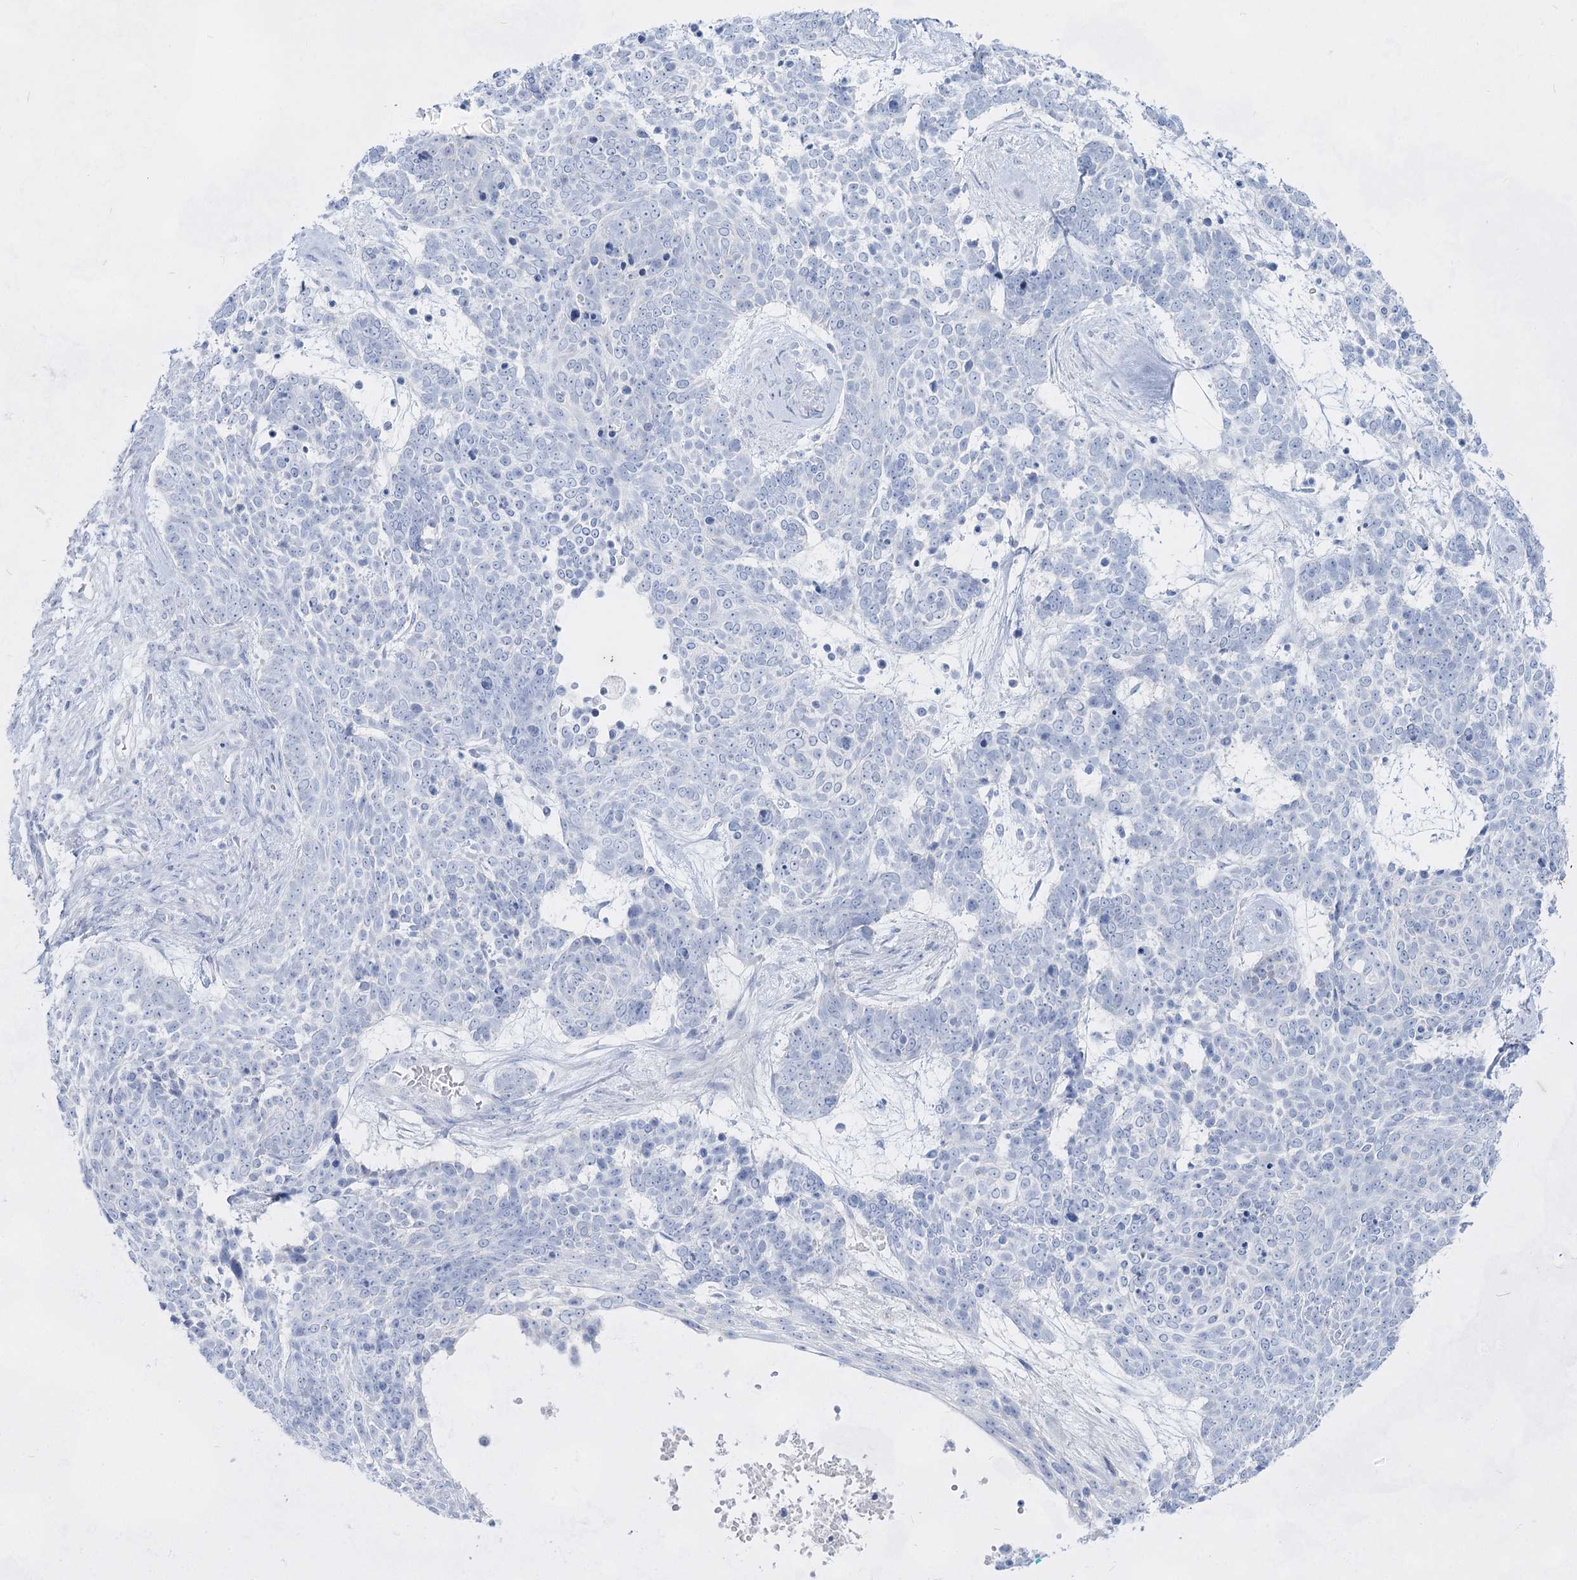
{"staining": {"intensity": "negative", "quantity": "none", "location": "none"}, "tissue": "skin cancer", "cell_type": "Tumor cells", "image_type": "cancer", "snomed": [{"axis": "morphology", "description": "Basal cell carcinoma"}, {"axis": "topography", "description": "Skin"}], "caption": "Tumor cells are negative for protein expression in human skin cancer (basal cell carcinoma). (Stains: DAB (3,3'-diaminobenzidine) IHC with hematoxylin counter stain, Microscopy: brightfield microscopy at high magnification).", "gene": "ACRV1", "patient": {"sex": "female", "age": 81}}